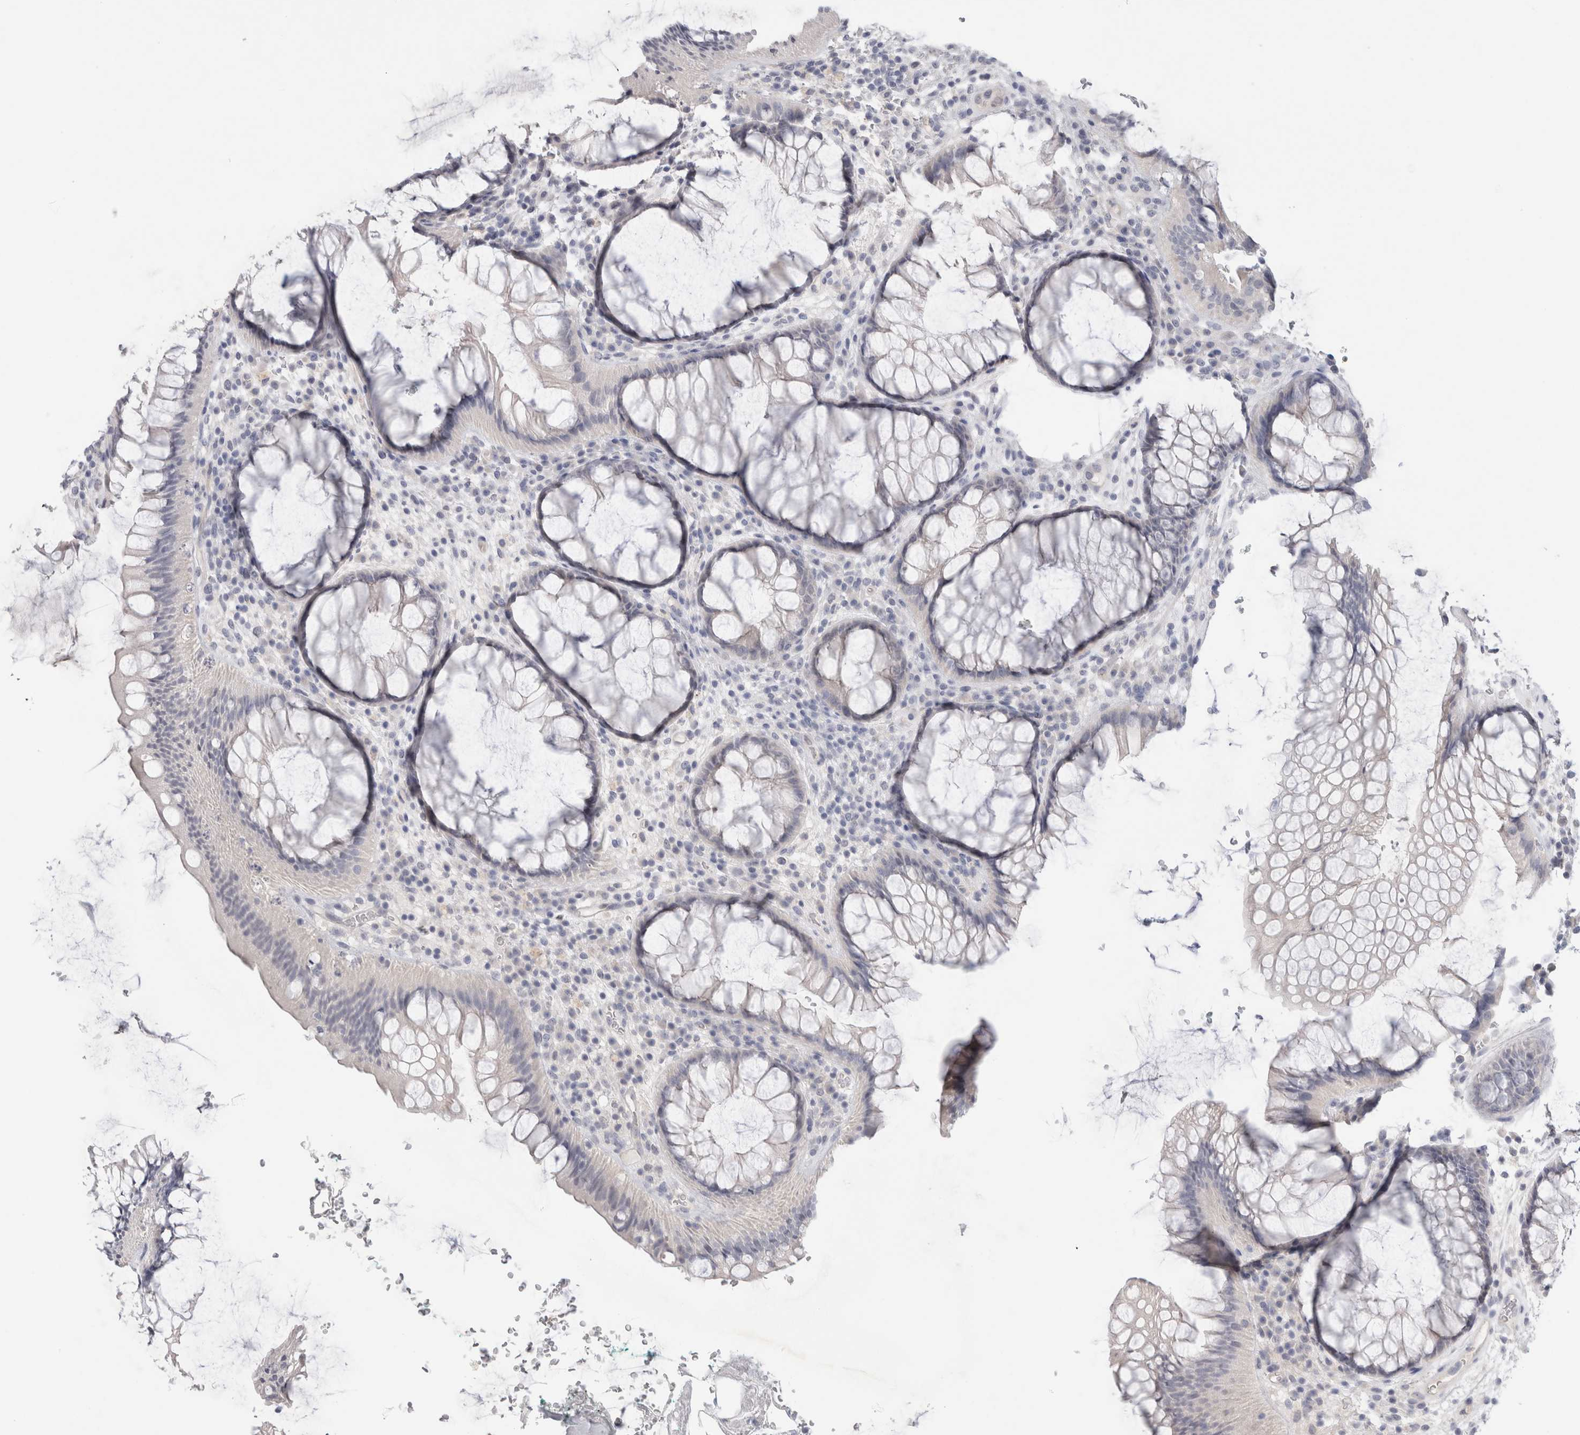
{"staining": {"intensity": "negative", "quantity": "none", "location": "none"}, "tissue": "rectum", "cell_type": "Glandular cells", "image_type": "normal", "snomed": [{"axis": "morphology", "description": "Normal tissue, NOS"}, {"axis": "topography", "description": "Rectum"}], "caption": "Rectum was stained to show a protein in brown. There is no significant positivity in glandular cells. (DAB immunohistochemistry (IHC) with hematoxylin counter stain).", "gene": "TONSL", "patient": {"sex": "male", "age": 51}}